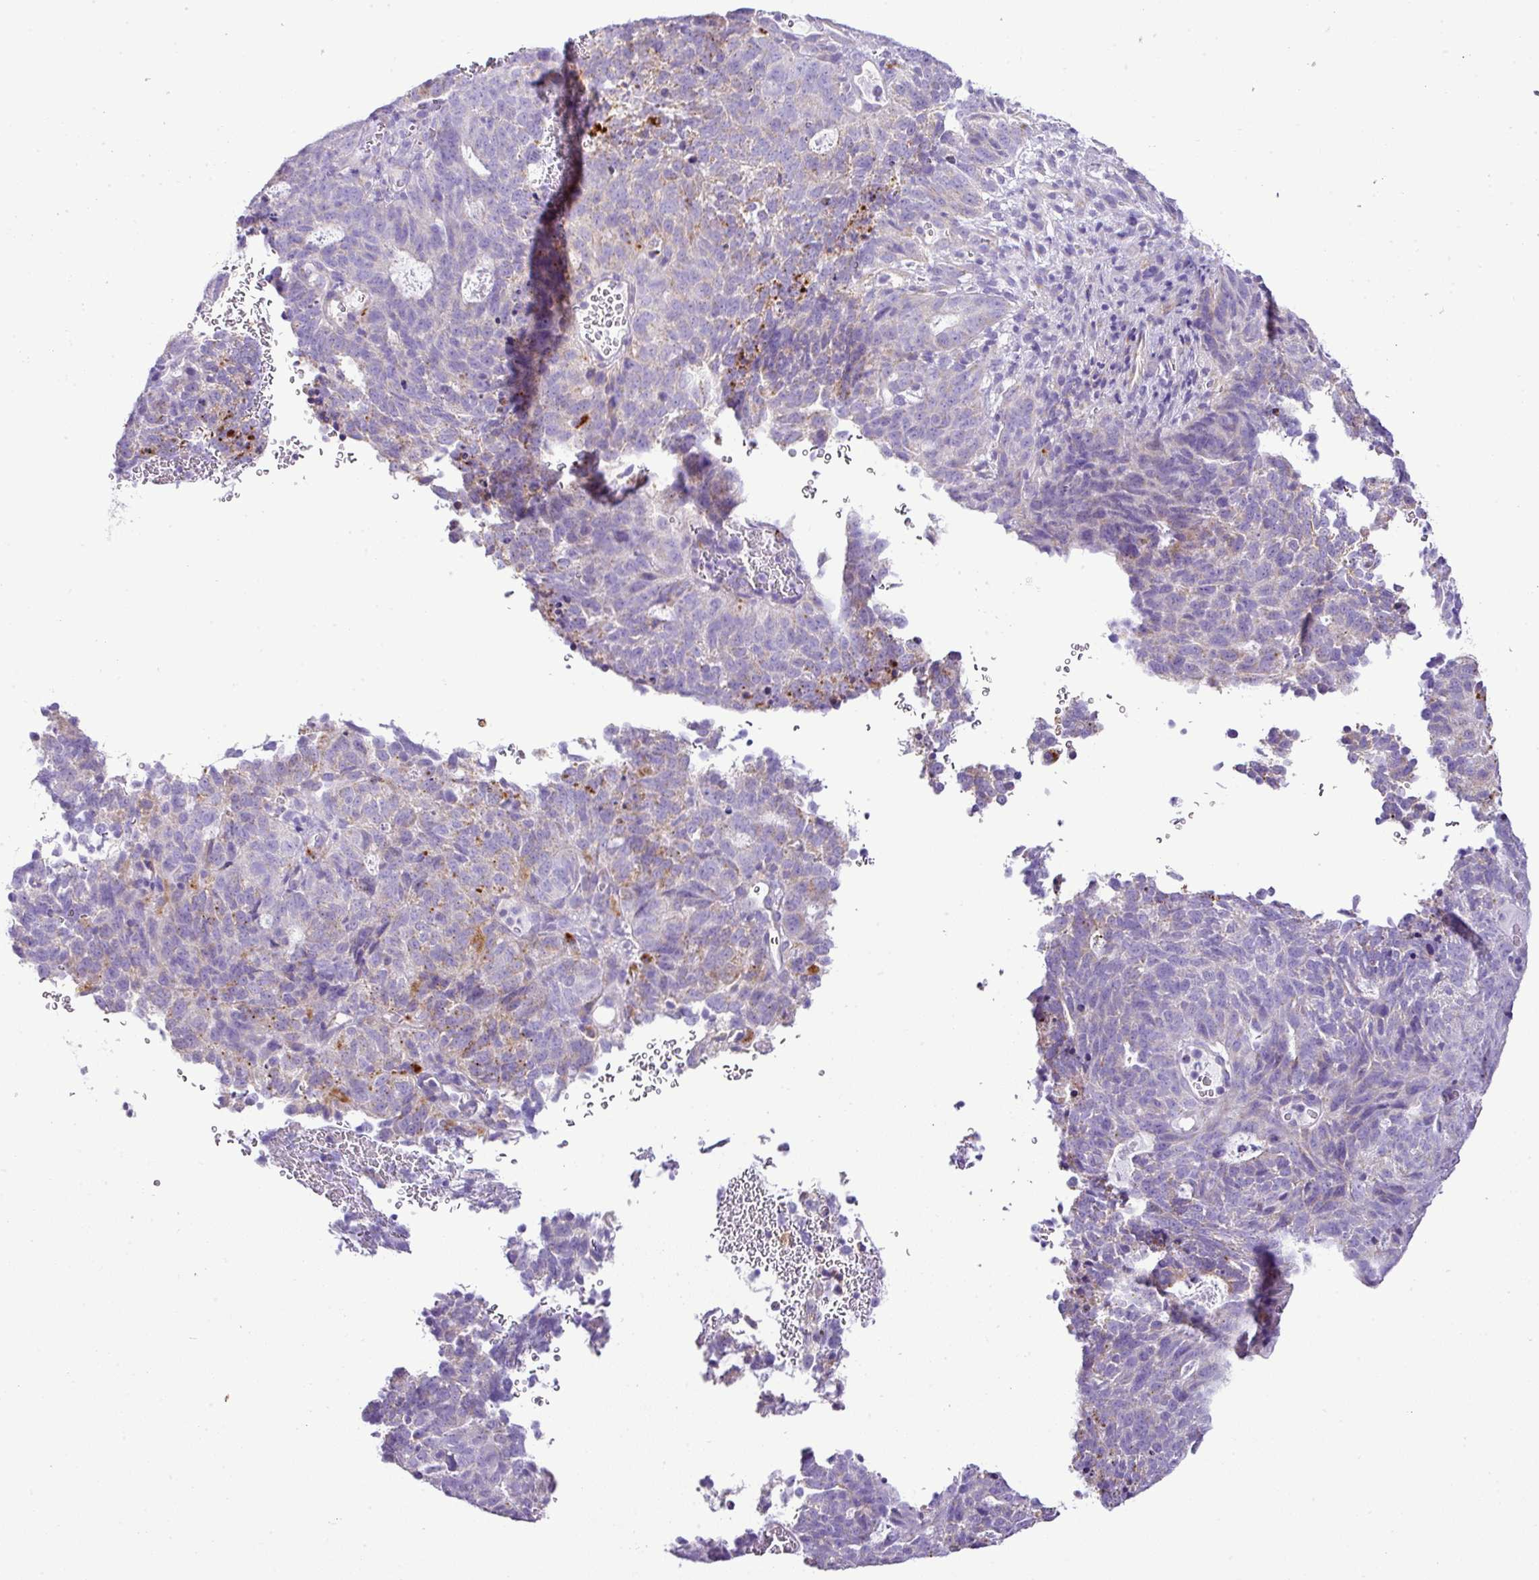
{"staining": {"intensity": "moderate", "quantity": "<25%", "location": "cytoplasmic/membranous"}, "tissue": "cervical cancer", "cell_type": "Tumor cells", "image_type": "cancer", "snomed": [{"axis": "morphology", "description": "Adenocarcinoma, NOS"}, {"axis": "topography", "description": "Cervix"}], "caption": "Tumor cells show low levels of moderate cytoplasmic/membranous positivity in about <25% of cells in human adenocarcinoma (cervical).", "gene": "PGAP4", "patient": {"sex": "female", "age": 38}}